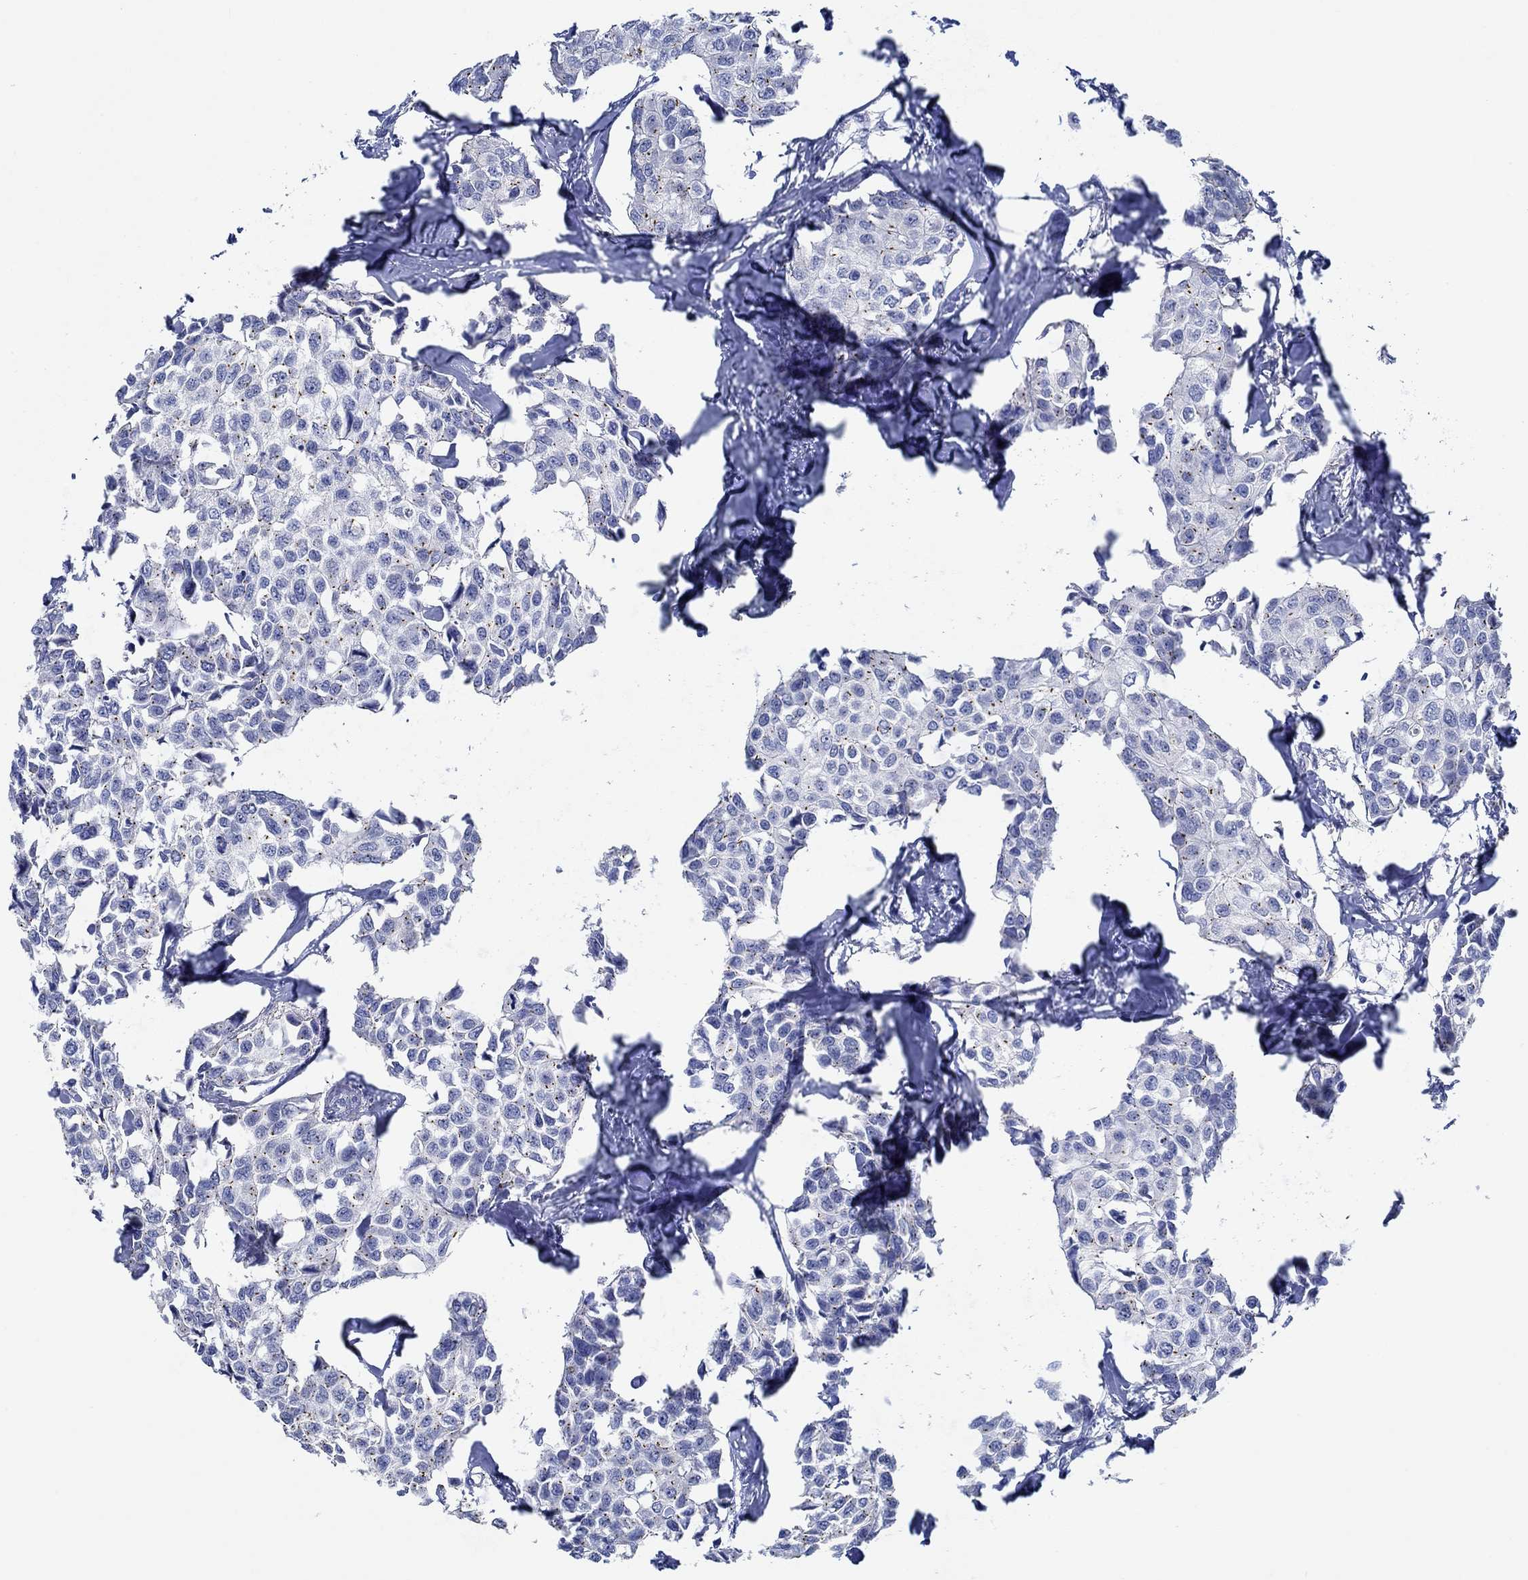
{"staining": {"intensity": "negative", "quantity": "none", "location": "none"}, "tissue": "breast cancer", "cell_type": "Tumor cells", "image_type": "cancer", "snomed": [{"axis": "morphology", "description": "Duct carcinoma"}, {"axis": "topography", "description": "Breast"}], "caption": "This is an immunohistochemistry (IHC) image of human breast cancer. There is no staining in tumor cells.", "gene": "CPM", "patient": {"sex": "female", "age": 80}}